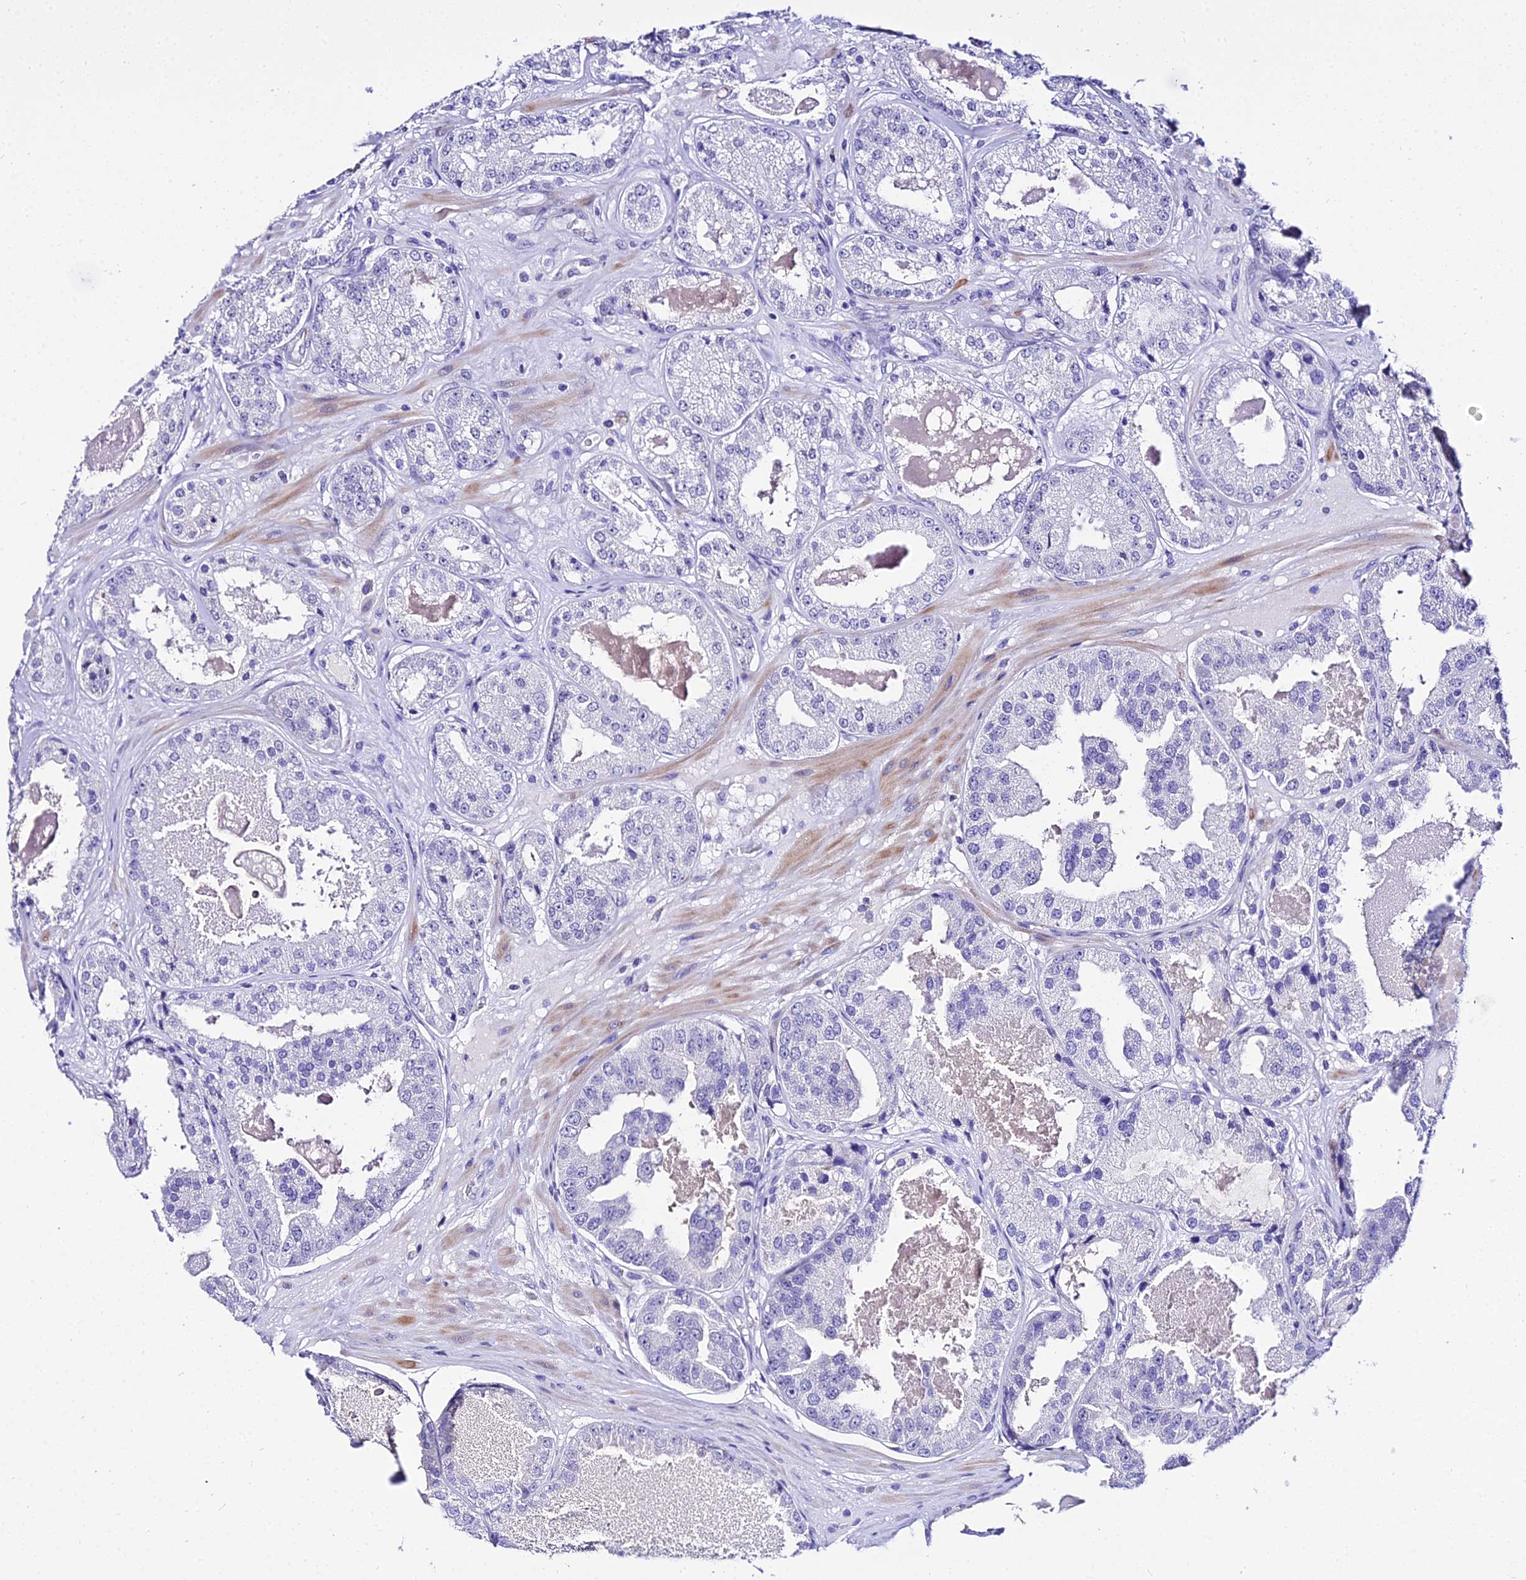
{"staining": {"intensity": "negative", "quantity": "none", "location": "none"}, "tissue": "prostate cancer", "cell_type": "Tumor cells", "image_type": "cancer", "snomed": [{"axis": "morphology", "description": "Adenocarcinoma, High grade"}, {"axis": "topography", "description": "Prostate"}], "caption": "High power microscopy micrograph of an immunohistochemistry (IHC) histopathology image of prostate adenocarcinoma (high-grade), revealing no significant positivity in tumor cells.", "gene": "DEFB106A", "patient": {"sex": "male", "age": 63}}